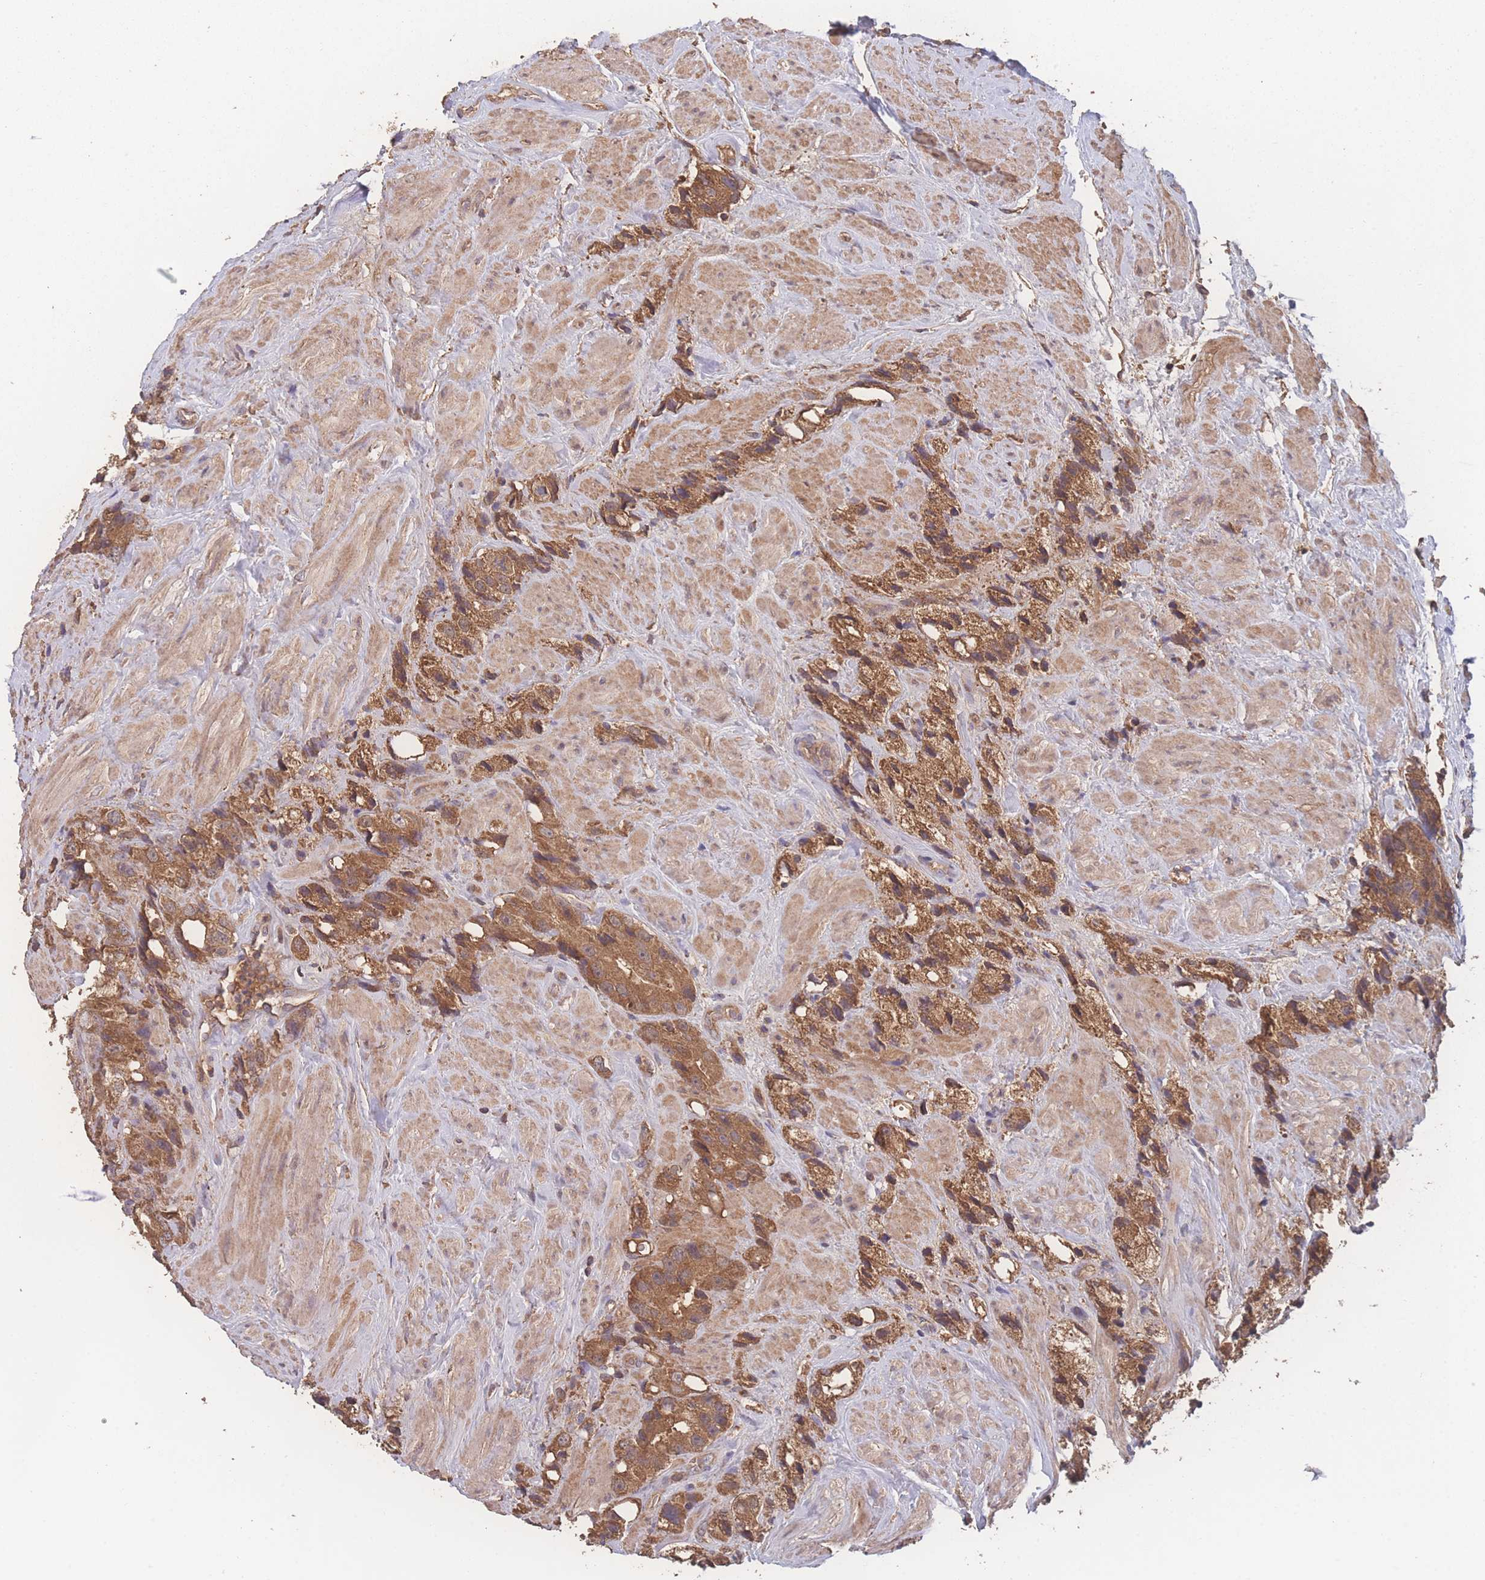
{"staining": {"intensity": "moderate", "quantity": ">75%", "location": "cytoplasmic/membranous"}, "tissue": "prostate cancer", "cell_type": "Tumor cells", "image_type": "cancer", "snomed": [{"axis": "morphology", "description": "Adenocarcinoma, NOS"}, {"axis": "topography", "description": "Prostate"}], "caption": "Human prostate cancer stained with a brown dye exhibits moderate cytoplasmic/membranous positive expression in approximately >75% of tumor cells.", "gene": "ATXN10", "patient": {"sex": "male", "age": 79}}